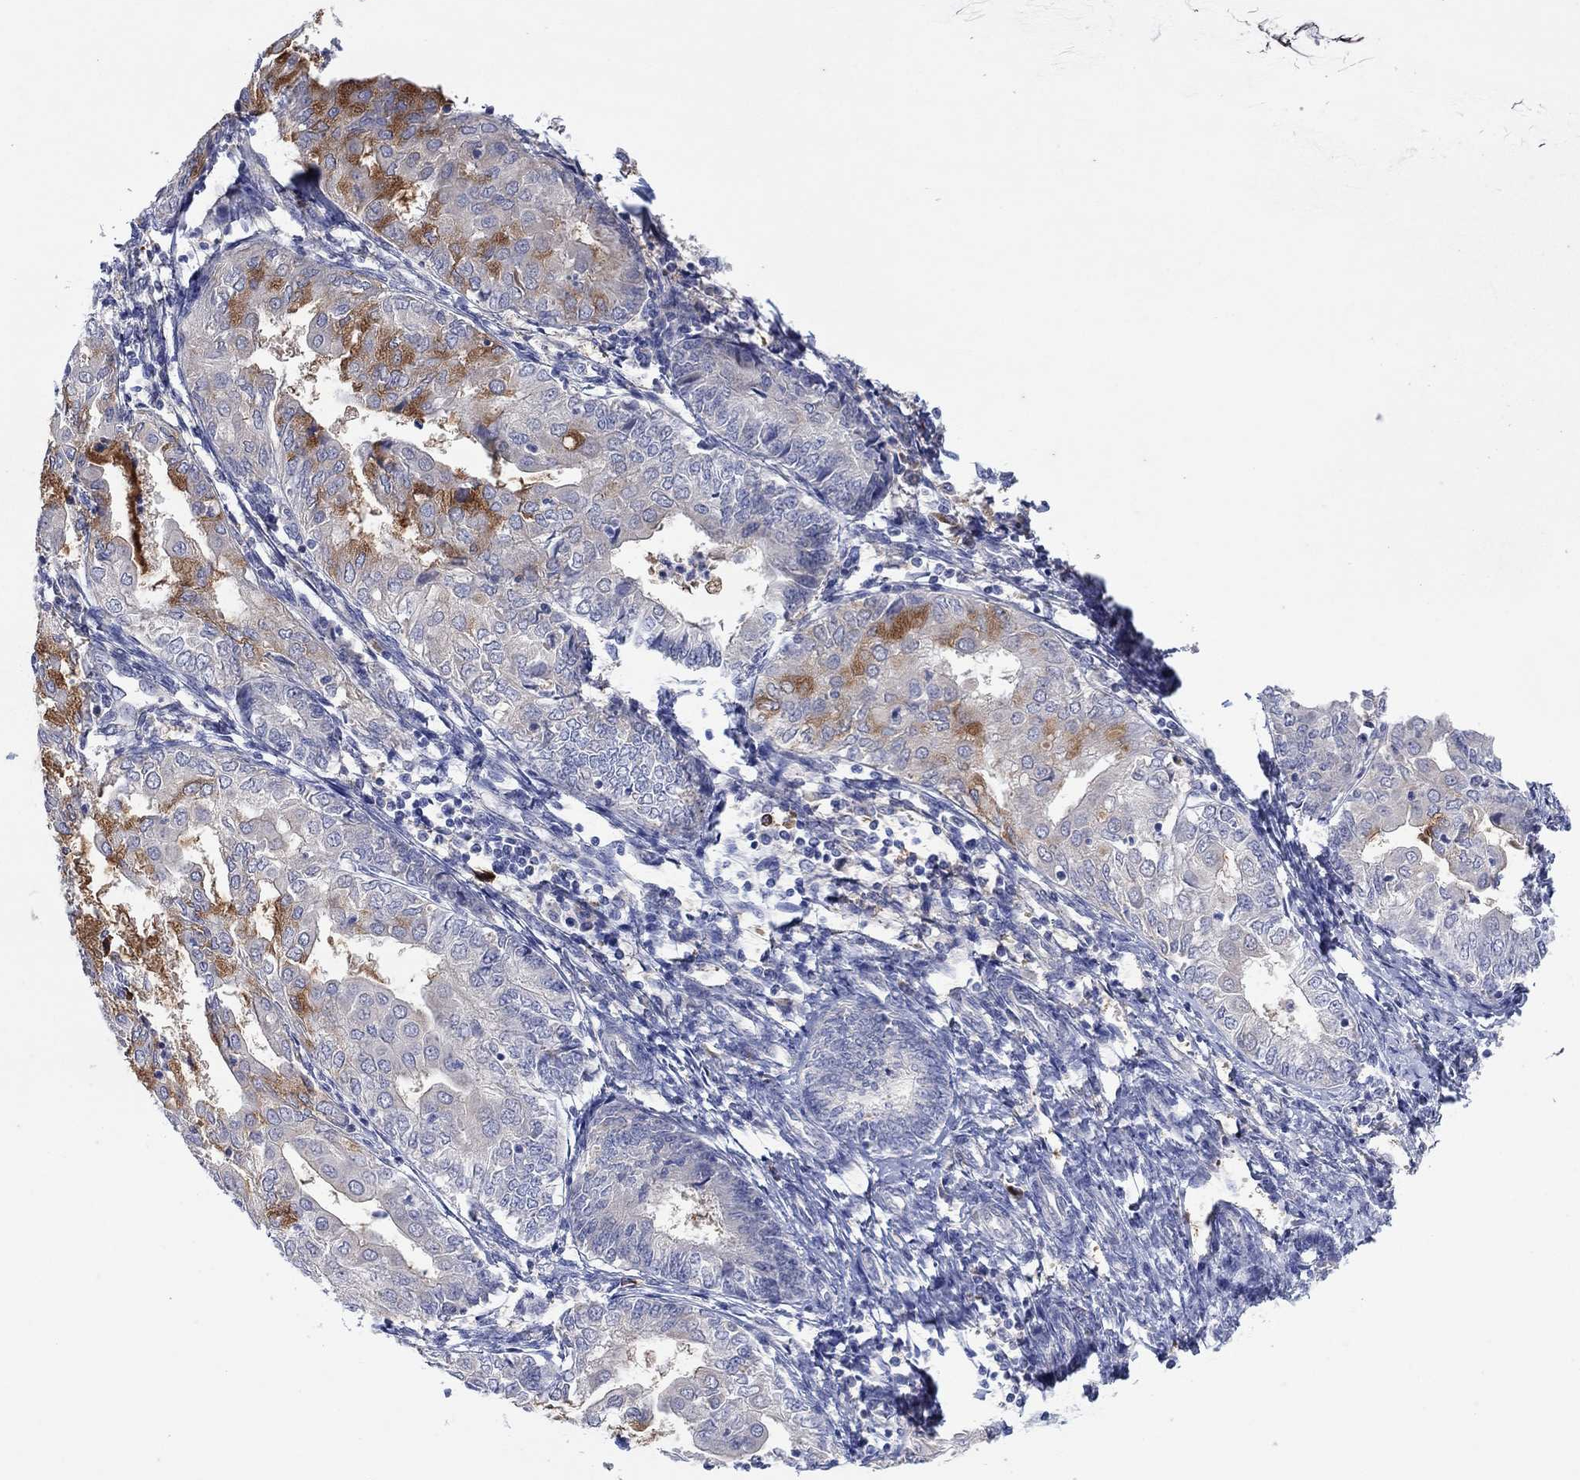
{"staining": {"intensity": "moderate", "quantity": "25%-75%", "location": "cytoplasmic/membranous"}, "tissue": "endometrial cancer", "cell_type": "Tumor cells", "image_type": "cancer", "snomed": [{"axis": "morphology", "description": "Adenocarcinoma, NOS"}, {"axis": "topography", "description": "Endometrium"}], "caption": "Moderate cytoplasmic/membranous protein expression is seen in approximately 25%-75% of tumor cells in endometrial cancer (adenocarcinoma).", "gene": "PLCL2", "patient": {"sex": "female", "age": 68}}